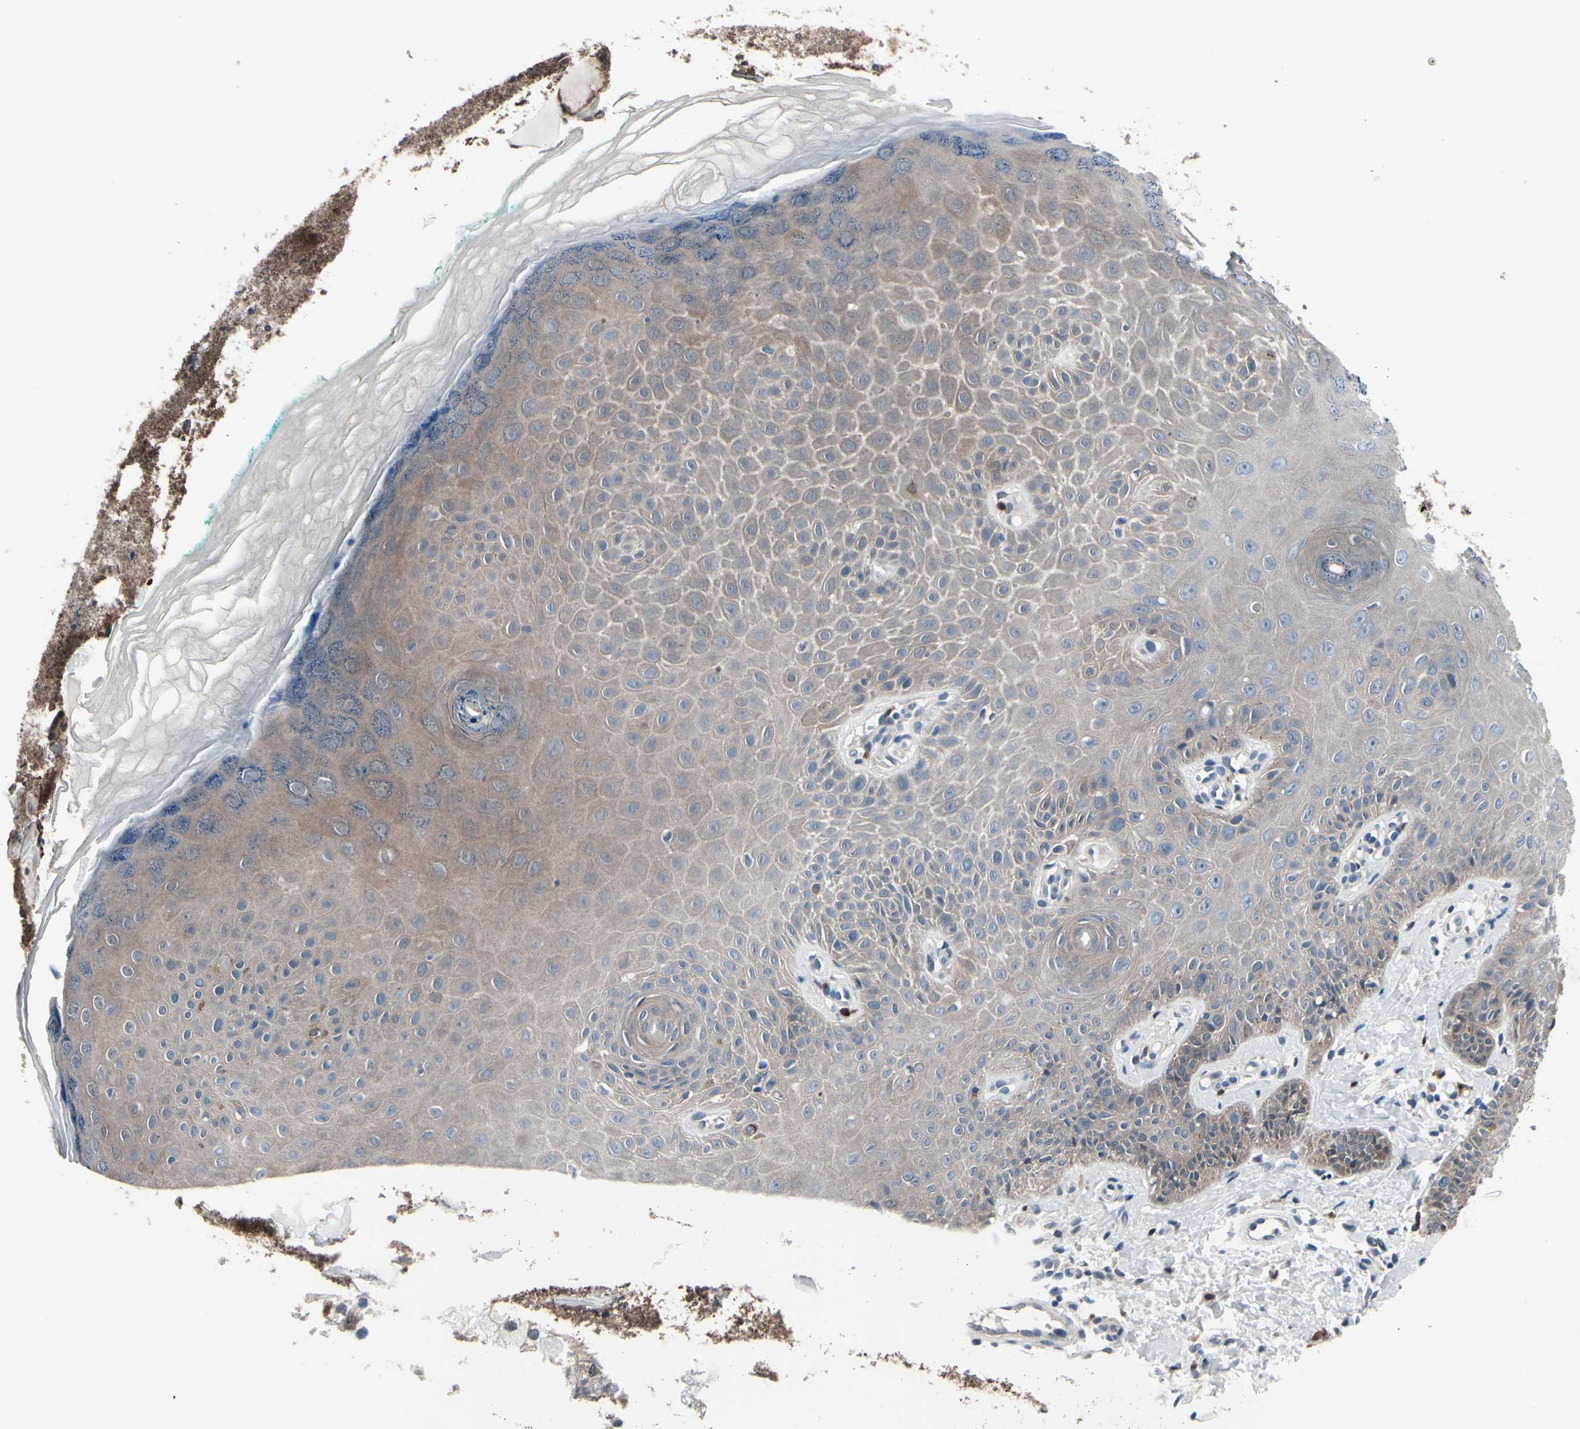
{"staining": {"intensity": "negative", "quantity": "none", "location": "none"}, "tissue": "skin", "cell_type": "Fibroblasts", "image_type": "normal", "snomed": [{"axis": "morphology", "description": "Normal tissue, NOS"}, {"axis": "topography", "description": "Skin"}], "caption": "Fibroblasts show no significant protein positivity in benign skin. The staining was performed using DAB (3,3'-diaminobenzidine) to visualize the protein expression in brown, while the nuclei were stained in blue with hematoxylin (Magnification: 20x).", "gene": "PRDX6", "patient": {"sex": "male", "age": 26}}